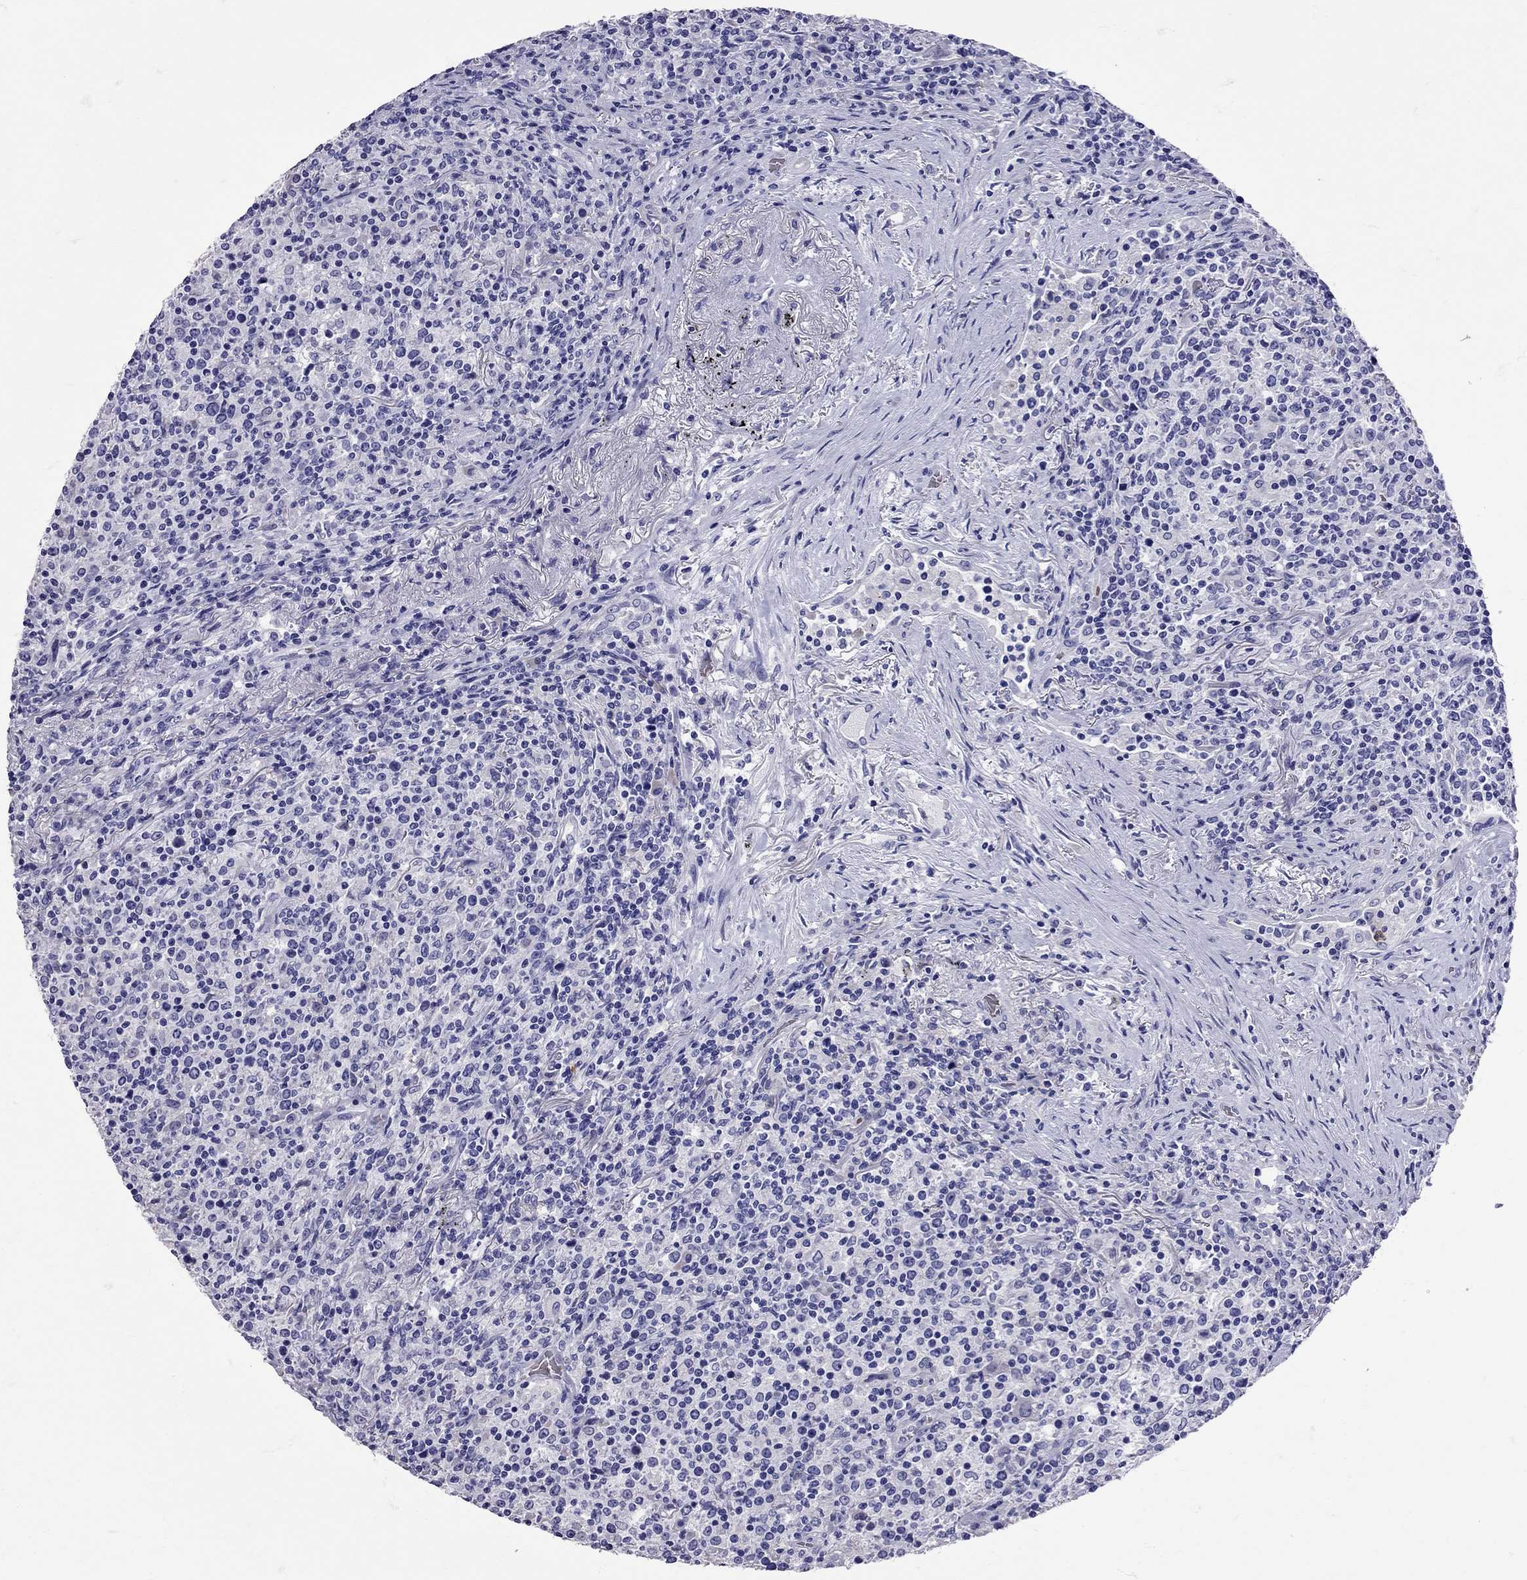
{"staining": {"intensity": "negative", "quantity": "none", "location": "none"}, "tissue": "lymphoma", "cell_type": "Tumor cells", "image_type": "cancer", "snomed": [{"axis": "morphology", "description": "Malignant lymphoma, non-Hodgkin's type, High grade"}, {"axis": "topography", "description": "Lung"}], "caption": "Tumor cells show no significant expression in malignant lymphoma, non-Hodgkin's type (high-grade).", "gene": "TBR1", "patient": {"sex": "male", "age": 79}}